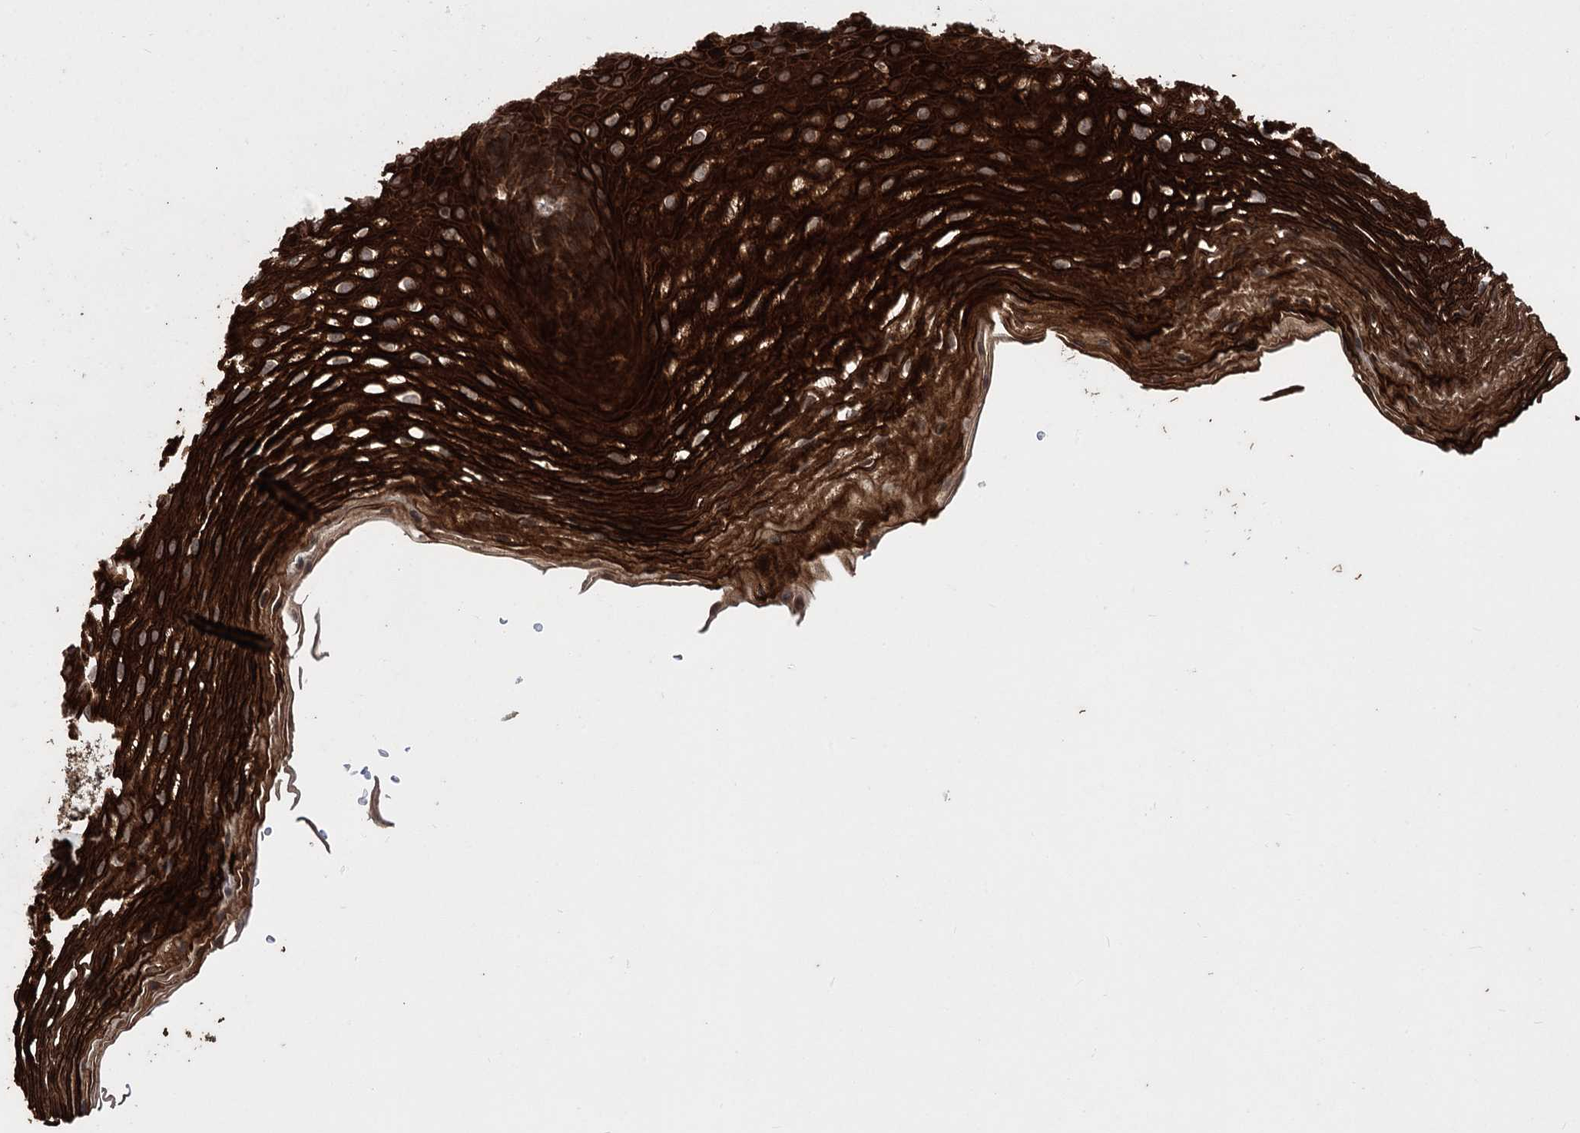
{"staining": {"intensity": "strong", "quantity": ">75%", "location": "cytoplasmic/membranous"}, "tissue": "esophagus", "cell_type": "Squamous epithelial cells", "image_type": "normal", "snomed": [{"axis": "morphology", "description": "Normal tissue, NOS"}, {"axis": "topography", "description": "Esophagus"}], "caption": "Protein expression analysis of unremarkable esophagus displays strong cytoplasmic/membranous positivity in about >75% of squamous epithelial cells. The protein of interest is stained brown, and the nuclei are stained in blue (DAB IHC with brightfield microscopy, high magnification).", "gene": "RASSF3", "patient": {"sex": "female", "age": 66}}